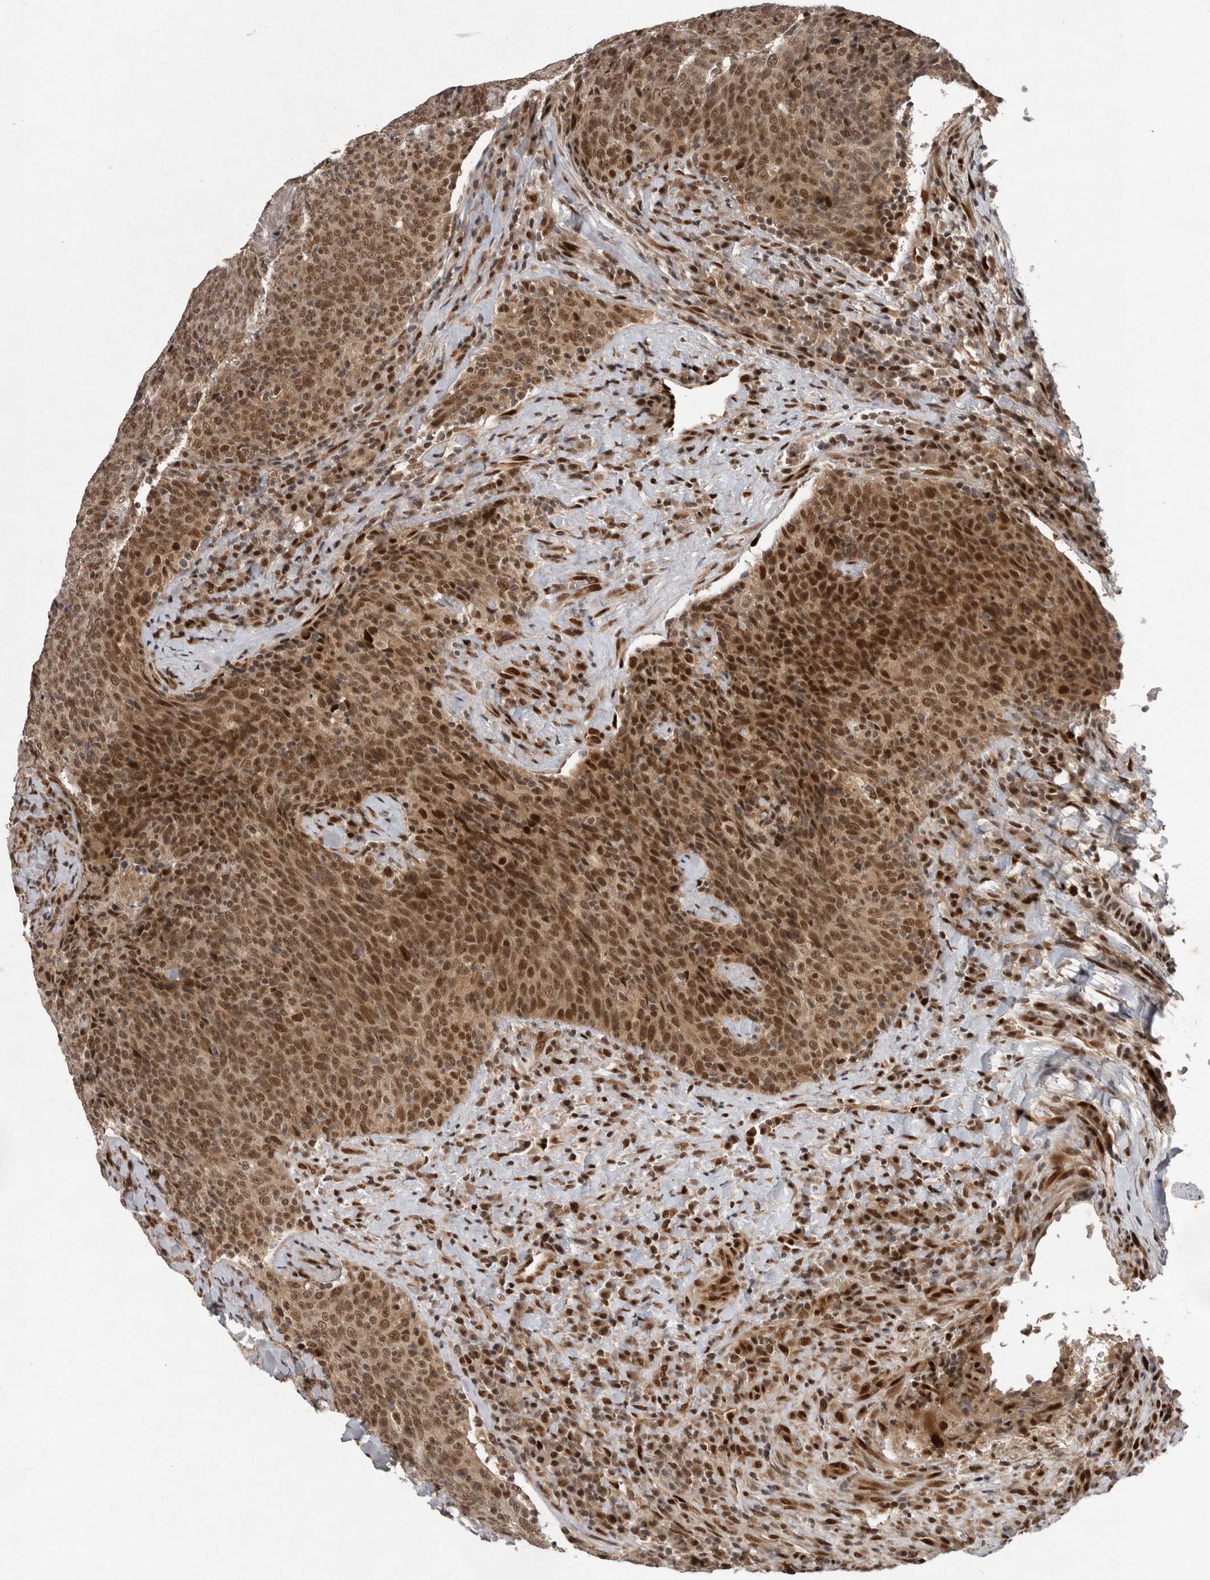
{"staining": {"intensity": "moderate", "quantity": ">75%", "location": "cytoplasmic/membranous,nuclear"}, "tissue": "head and neck cancer", "cell_type": "Tumor cells", "image_type": "cancer", "snomed": [{"axis": "morphology", "description": "Squamous cell carcinoma, NOS"}, {"axis": "morphology", "description": "Squamous cell carcinoma, metastatic, NOS"}, {"axis": "topography", "description": "Lymph node"}, {"axis": "topography", "description": "Head-Neck"}], "caption": "Protein staining displays moderate cytoplasmic/membranous and nuclear expression in about >75% of tumor cells in head and neck cancer (metastatic squamous cell carcinoma).", "gene": "CDC27", "patient": {"sex": "male", "age": 62}}